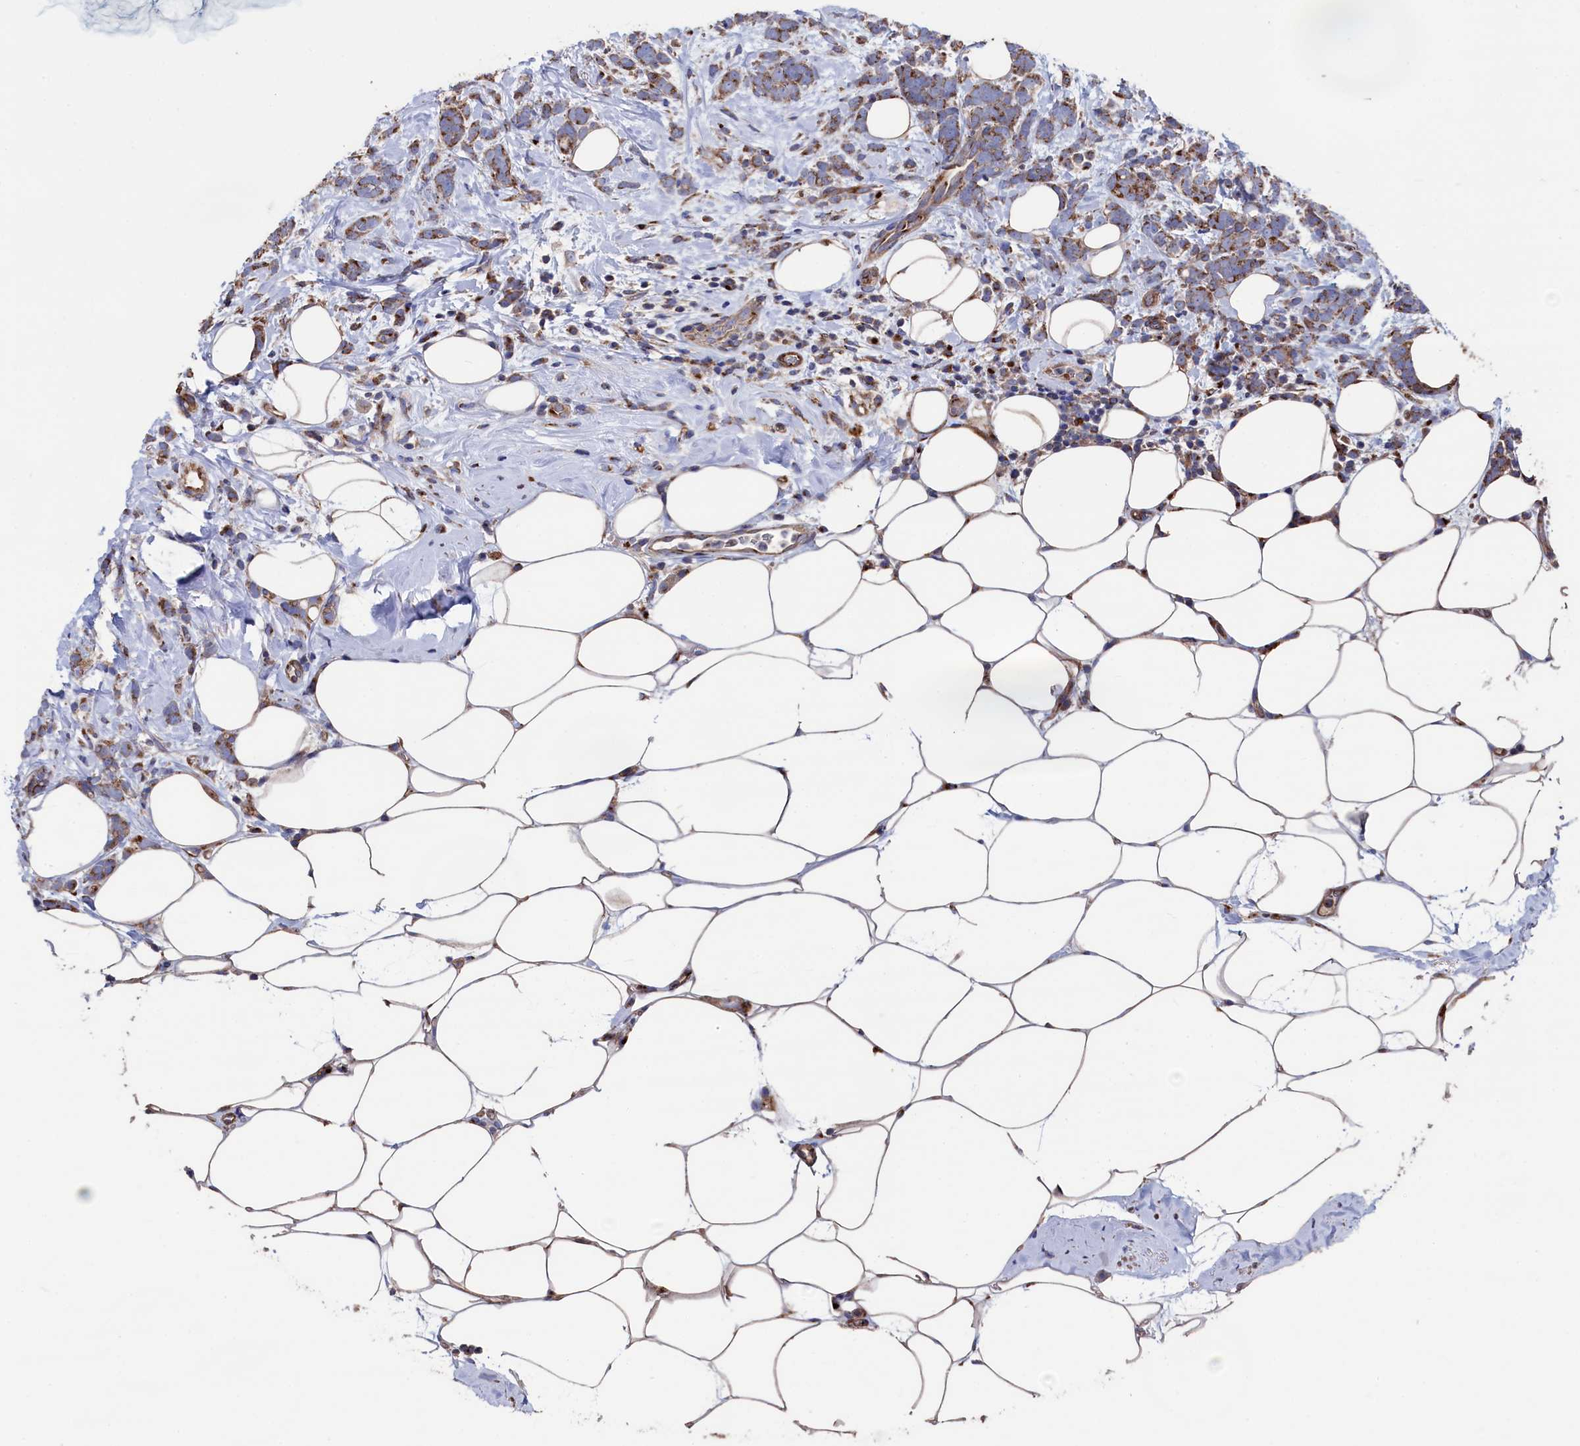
{"staining": {"intensity": "moderate", "quantity": ">75%", "location": "cytoplasmic/membranous"}, "tissue": "breast cancer", "cell_type": "Tumor cells", "image_type": "cancer", "snomed": [{"axis": "morphology", "description": "Lobular carcinoma"}, {"axis": "topography", "description": "Breast"}], "caption": "Immunohistochemical staining of breast cancer (lobular carcinoma) demonstrates moderate cytoplasmic/membranous protein positivity in approximately >75% of tumor cells. (DAB (3,3'-diaminobenzidine) = brown stain, brightfield microscopy at high magnification).", "gene": "PRRC1", "patient": {"sex": "female", "age": 58}}